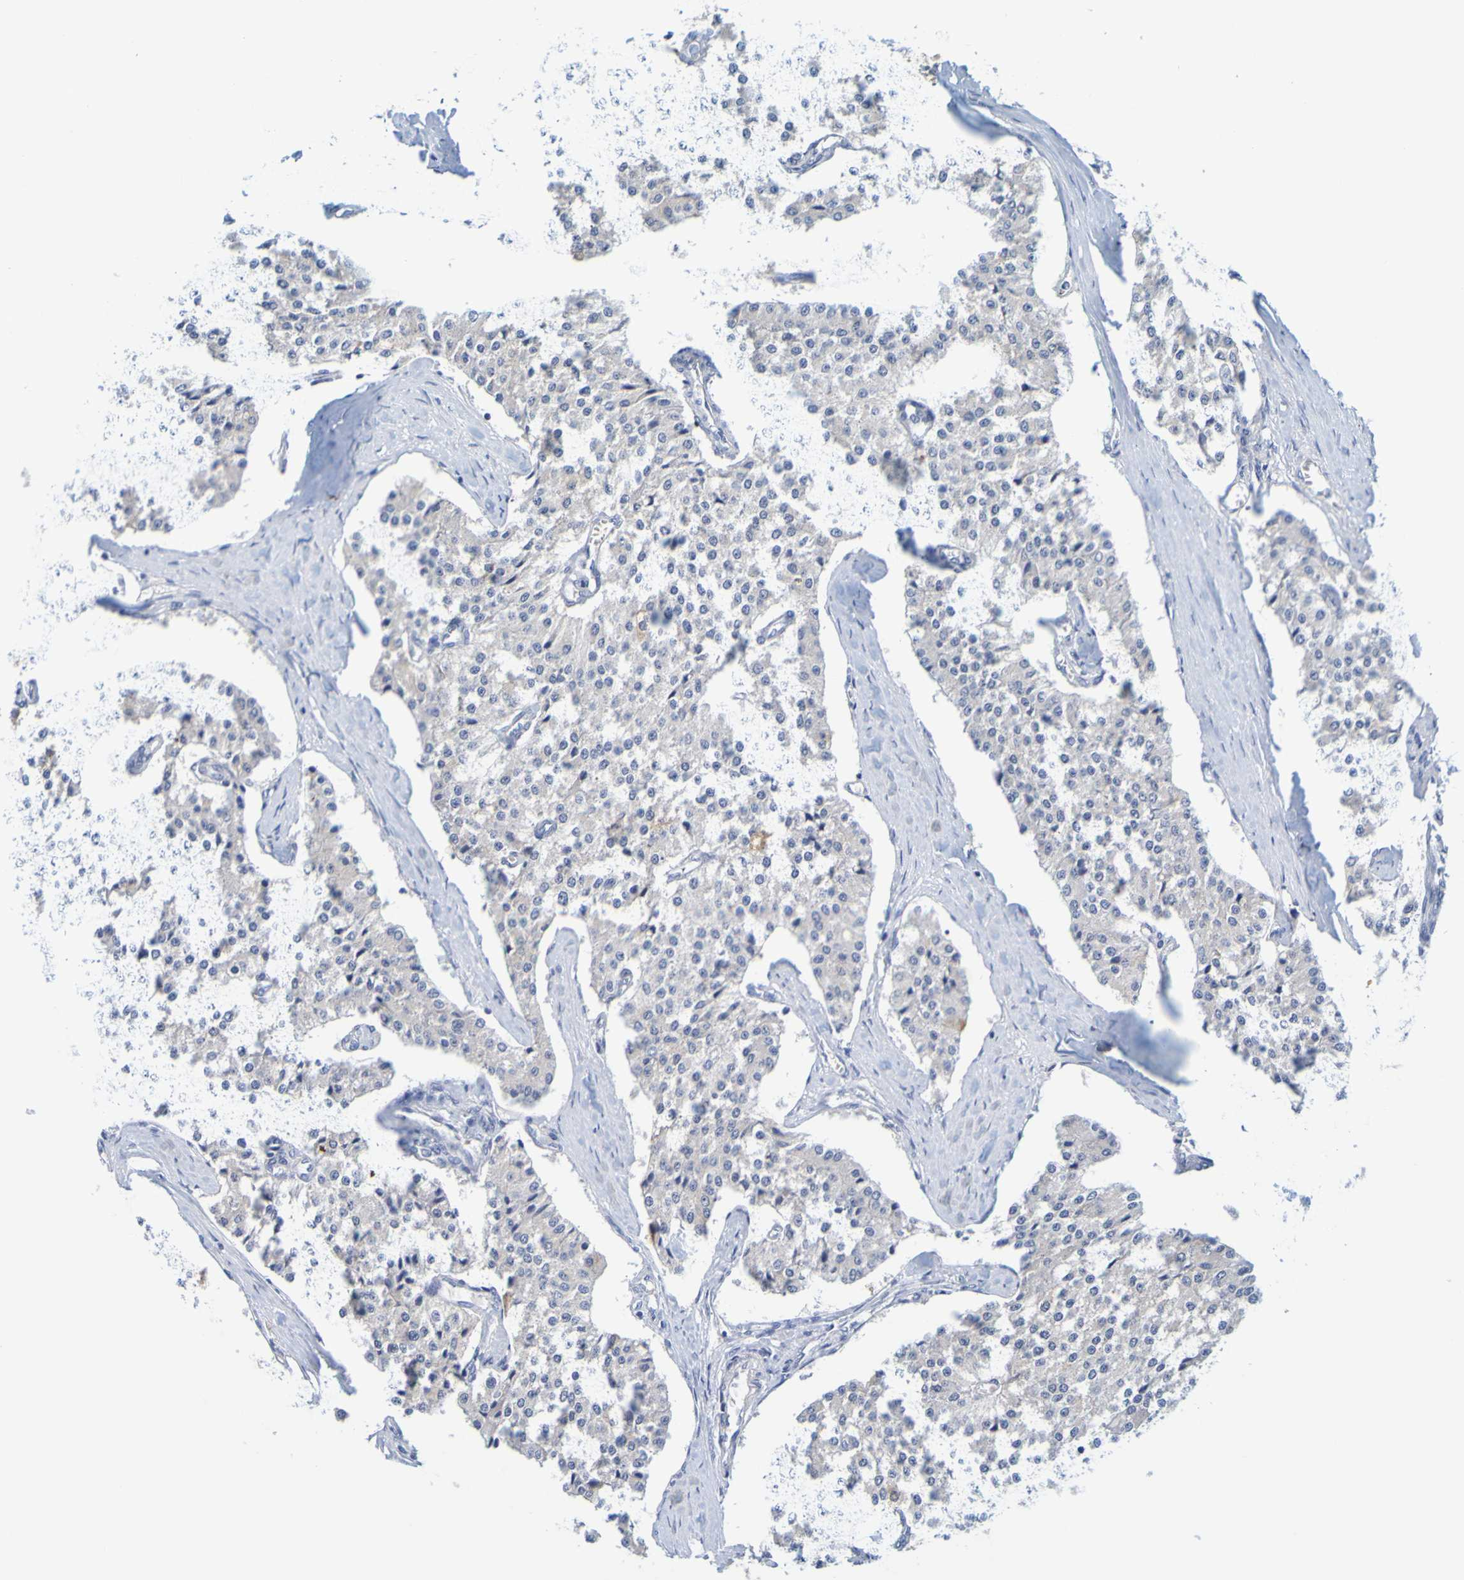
{"staining": {"intensity": "negative", "quantity": "none", "location": "none"}, "tissue": "carcinoid", "cell_type": "Tumor cells", "image_type": "cancer", "snomed": [{"axis": "morphology", "description": "Carcinoid, malignant, NOS"}, {"axis": "topography", "description": "Colon"}], "caption": "Image shows no significant protein staining in tumor cells of carcinoid (malignant).", "gene": "ENDOU", "patient": {"sex": "female", "age": 52}}